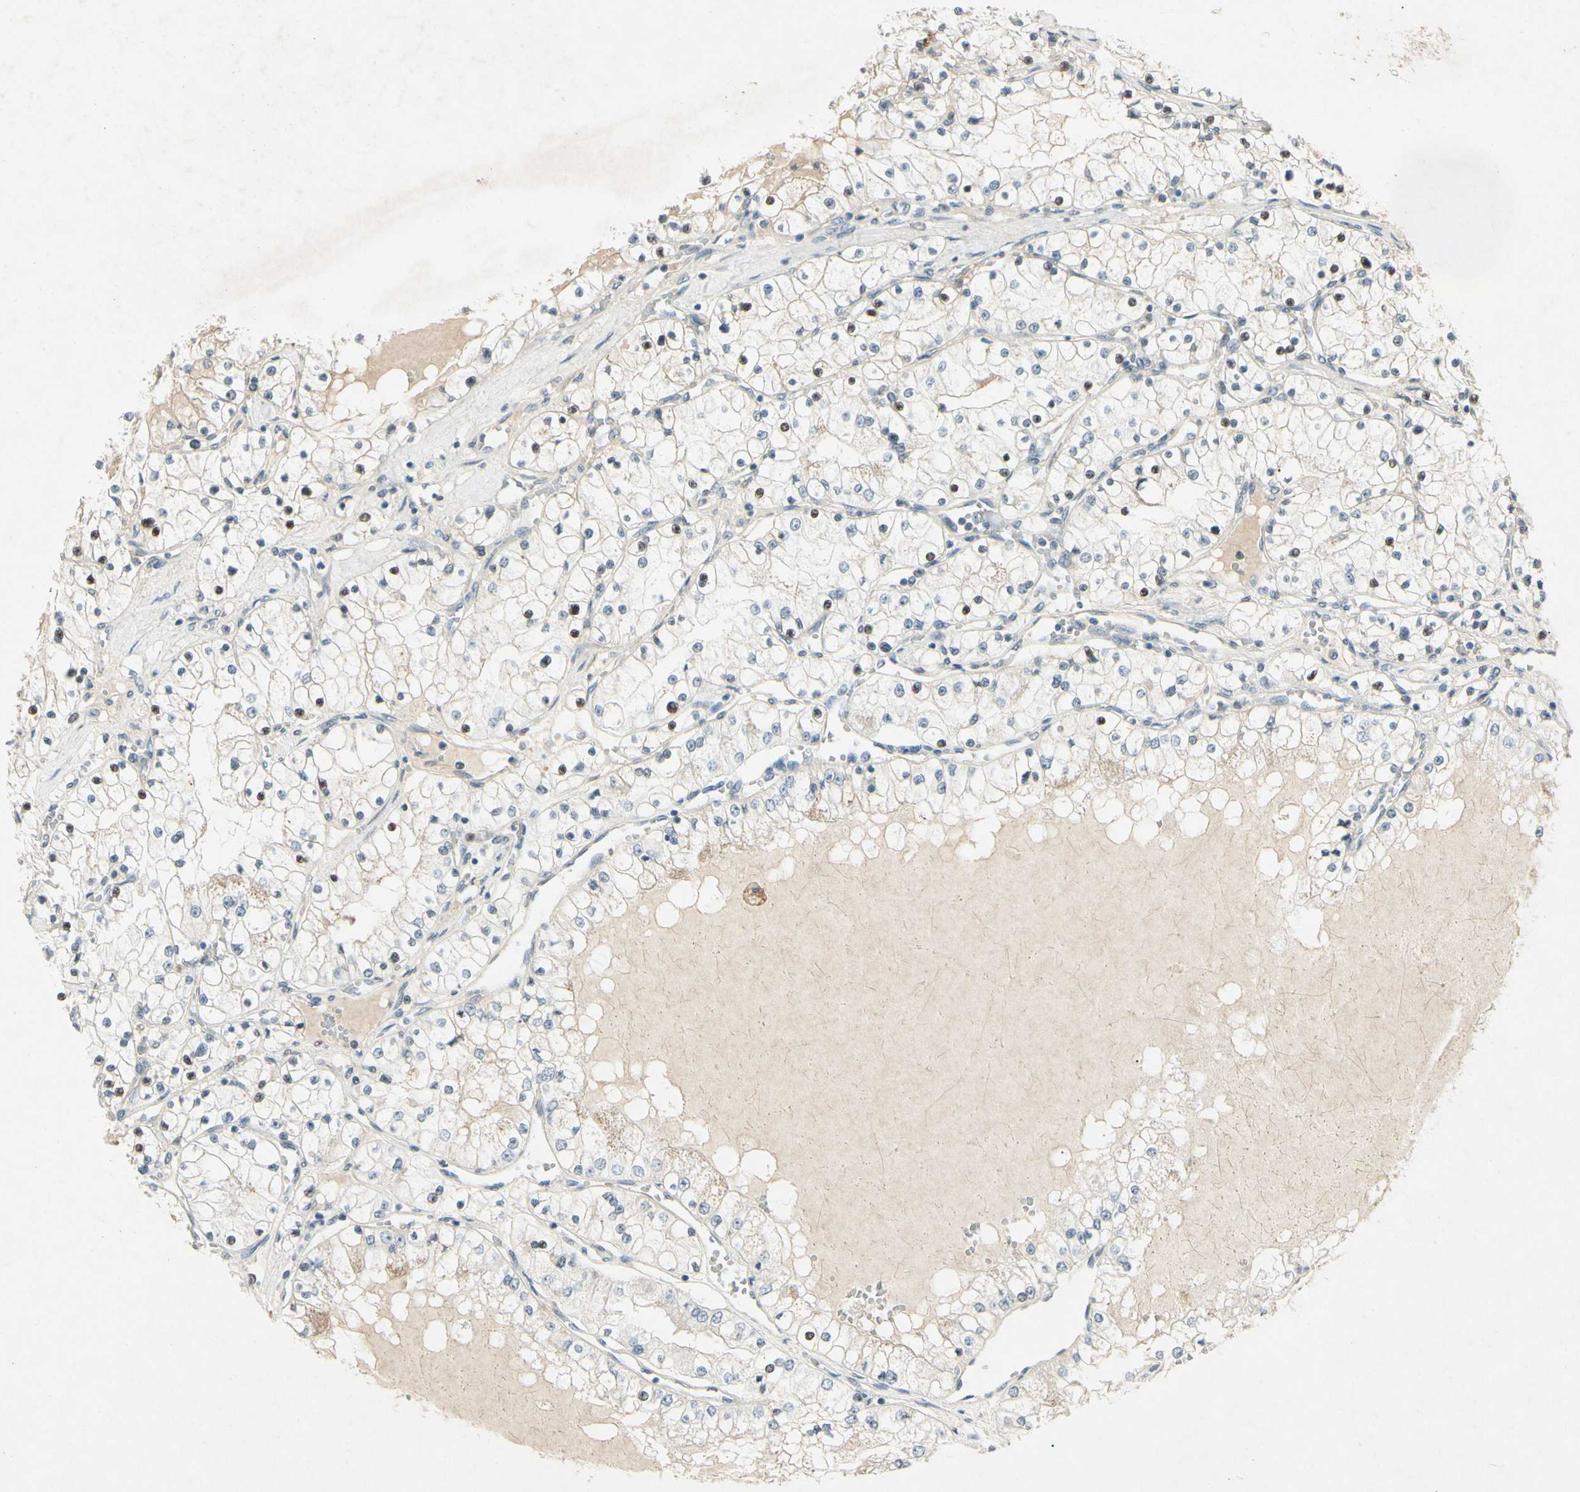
{"staining": {"intensity": "moderate", "quantity": "<25%", "location": "nuclear"}, "tissue": "renal cancer", "cell_type": "Tumor cells", "image_type": "cancer", "snomed": [{"axis": "morphology", "description": "Adenocarcinoma, NOS"}, {"axis": "topography", "description": "Kidney"}], "caption": "Approximately <25% of tumor cells in human adenocarcinoma (renal) display moderate nuclear protein positivity as visualized by brown immunohistochemical staining.", "gene": "HSPA1B", "patient": {"sex": "male", "age": 68}}